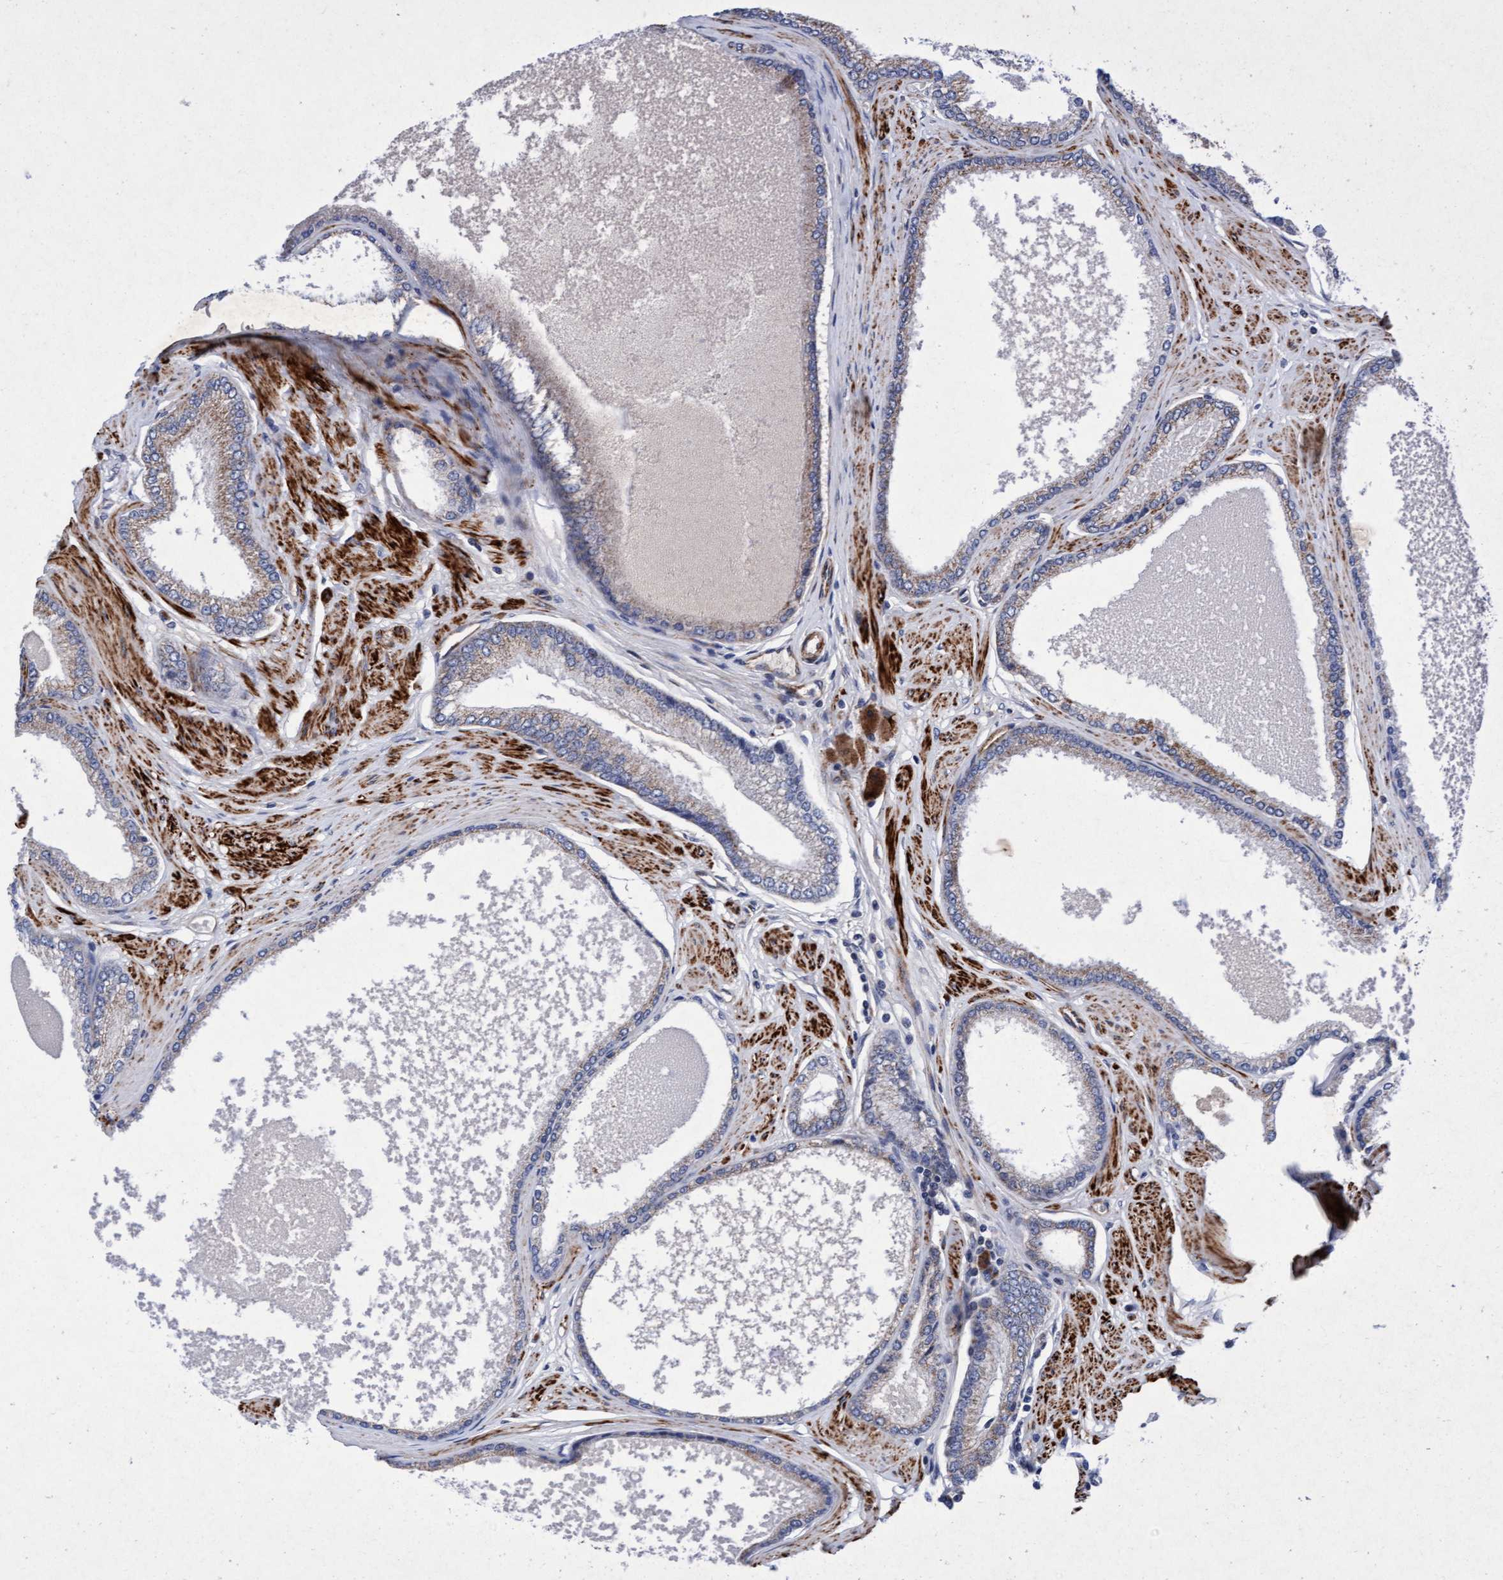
{"staining": {"intensity": "weak", "quantity": "<25%", "location": "cytoplasmic/membranous"}, "tissue": "prostate cancer", "cell_type": "Tumor cells", "image_type": "cancer", "snomed": [{"axis": "morphology", "description": "Adenocarcinoma, High grade"}, {"axis": "topography", "description": "Prostate"}], "caption": "IHC of prostate high-grade adenocarcinoma demonstrates no staining in tumor cells.", "gene": "TMEM70", "patient": {"sex": "male", "age": 61}}